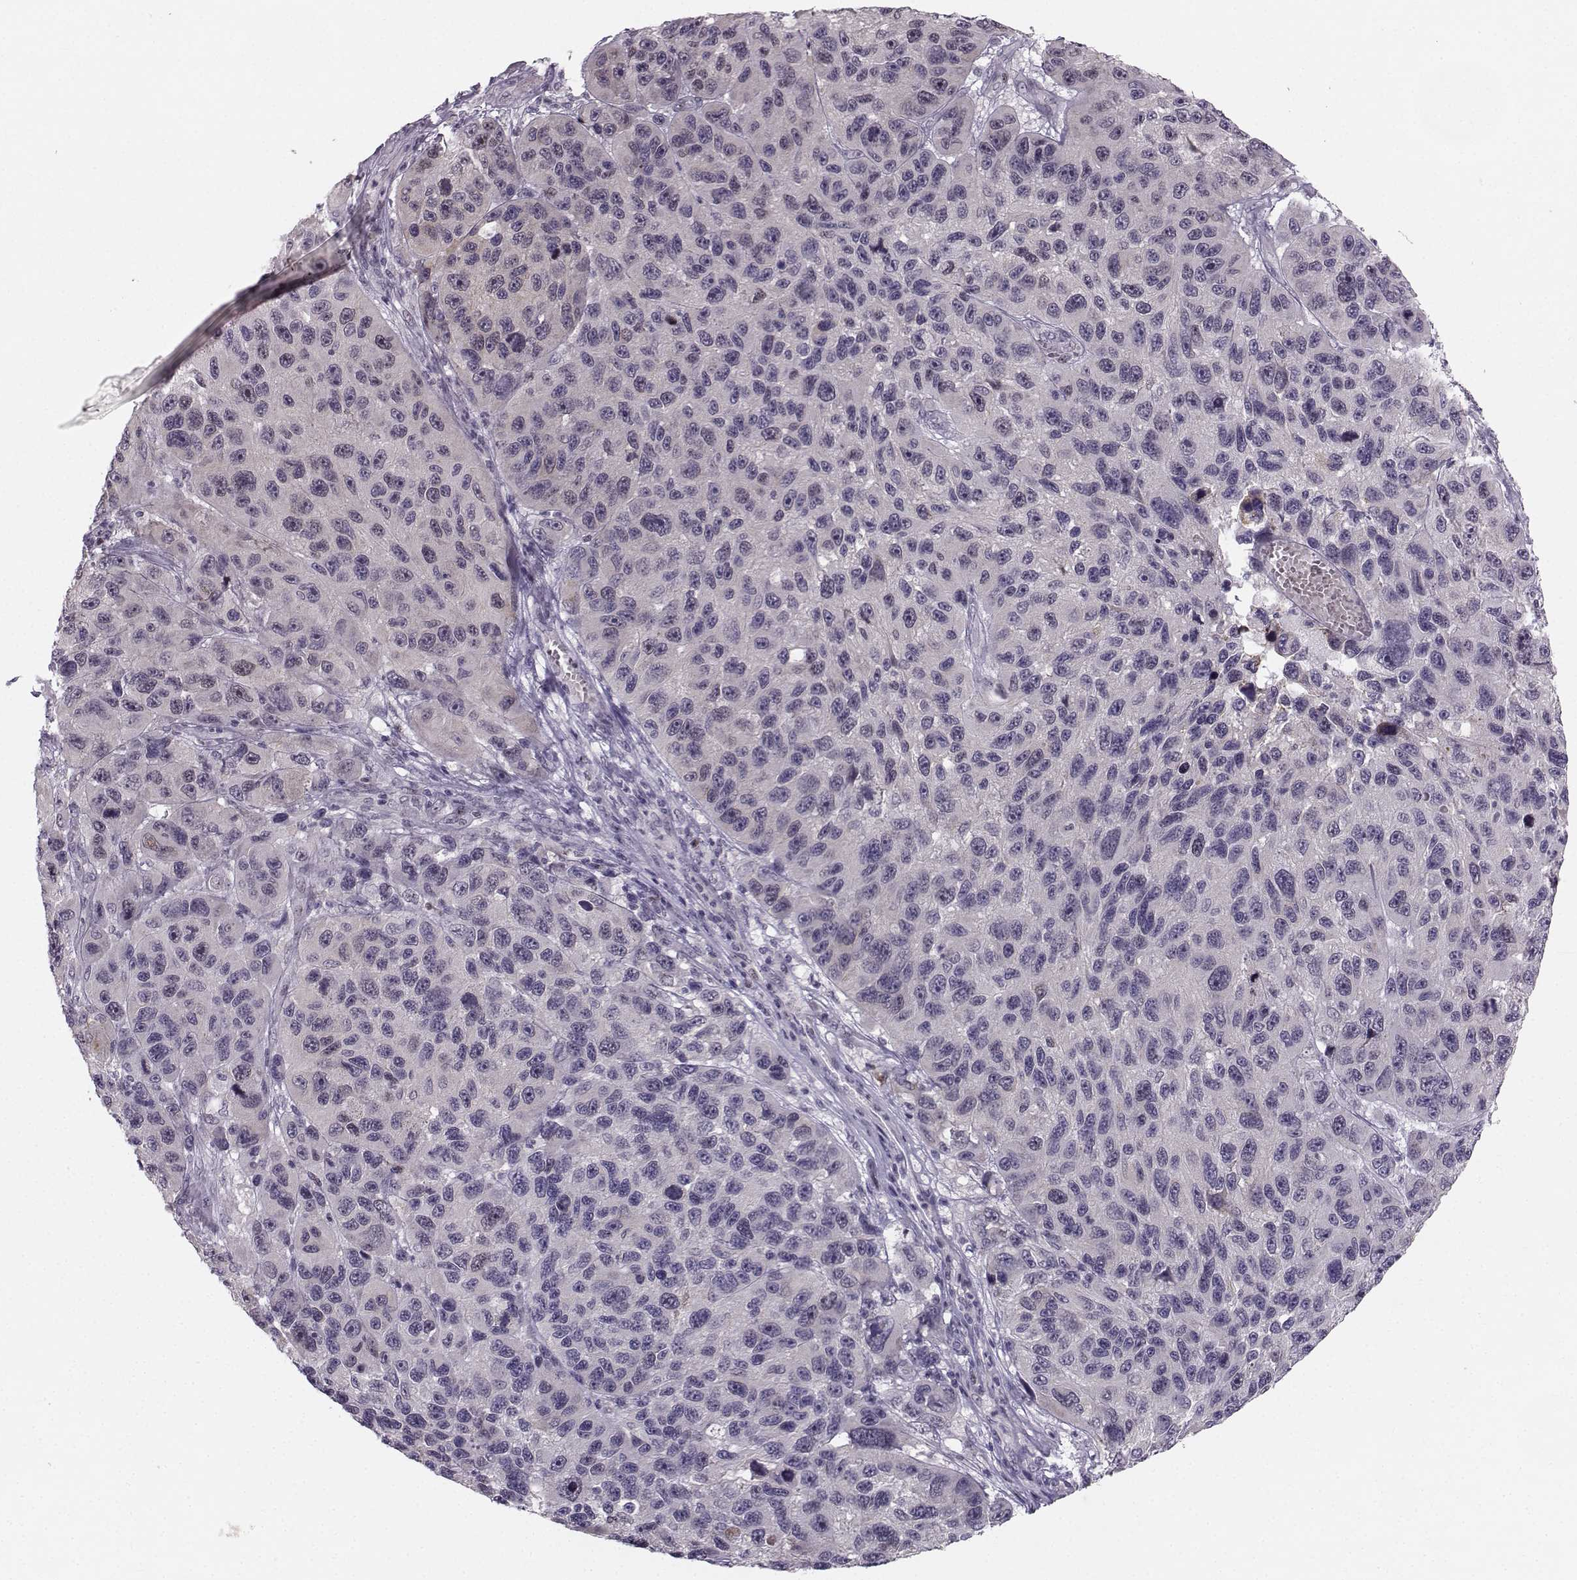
{"staining": {"intensity": "negative", "quantity": "none", "location": "none"}, "tissue": "melanoma", "cell_type": "Tumor cells", "image_type": "cancer", "snomed": [{"axis": "morphology", "description": "Malignant melanoma, NOS"}, {"axis": "topography", "description": "Skin"}], "caption": "Histopathology image shows no significant protein positivity in tumor cells of melanoma. The staining was performed using DAB to visualize the protein expression in brown, while the nuclei were stained in blue with hematoxylin (Magnification: 20x).", "gene": "LRP8", "patient": {"sex": "male", "age": 53}}